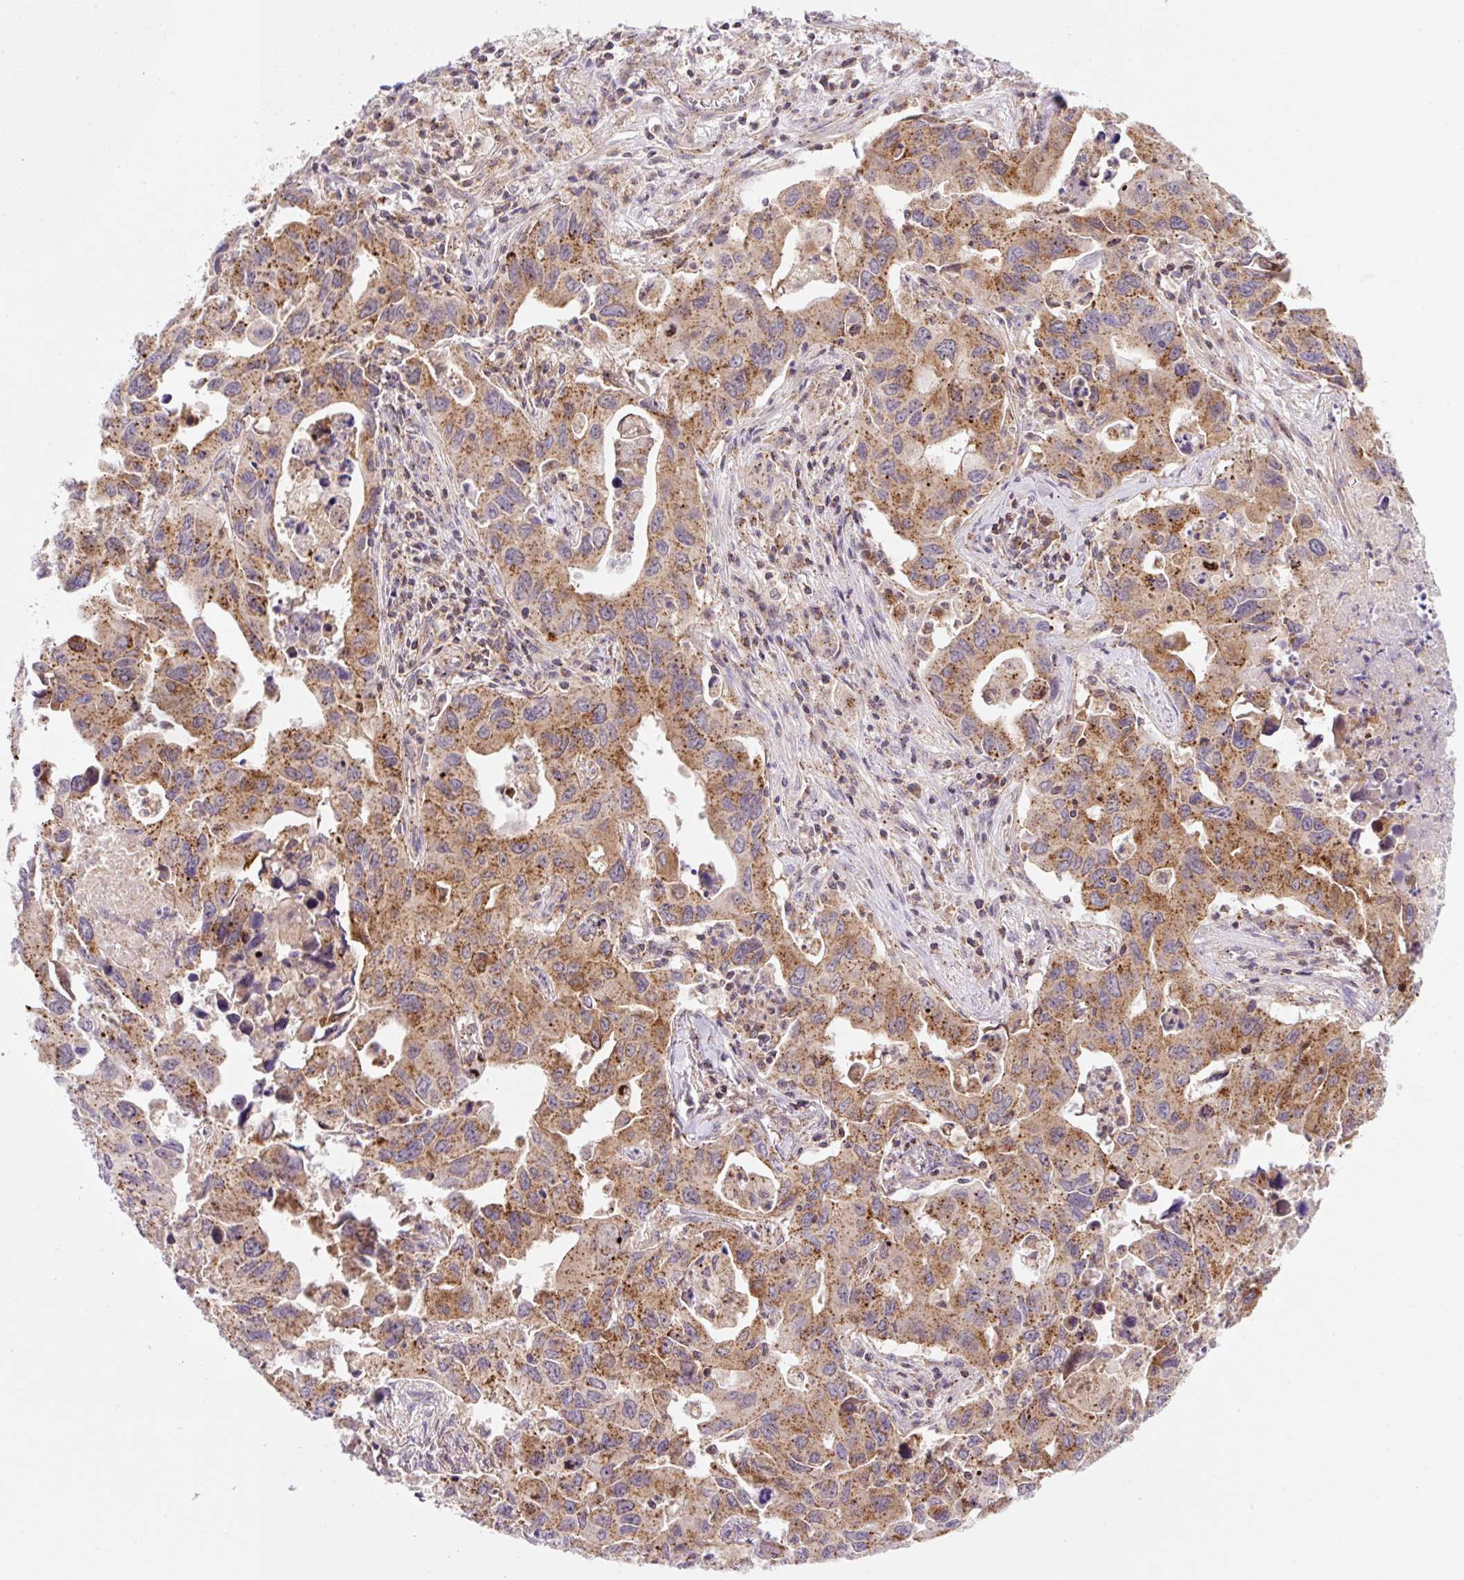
{"staining": {"intensity": "moderate", "quantity": ">75%", "location": "cytoplasmic/membranous"}, "tissue": "lung cancer", "cell_type": "Tumor cells", "image_type": "cancer", "snomed": [{"axis": "morphology", "description": "Adenocarcinoma, NOS"}, {"axis": "topography", "description": "Lung"}], "caption": "Immunohistochemical staining of human lung cancer shows medium levels of moderate cytoplasmic/membranous staining in approximately >75% of tumor cells.", "gene": "VPS4A", "patient": {"sex": "male", "age": 64}}